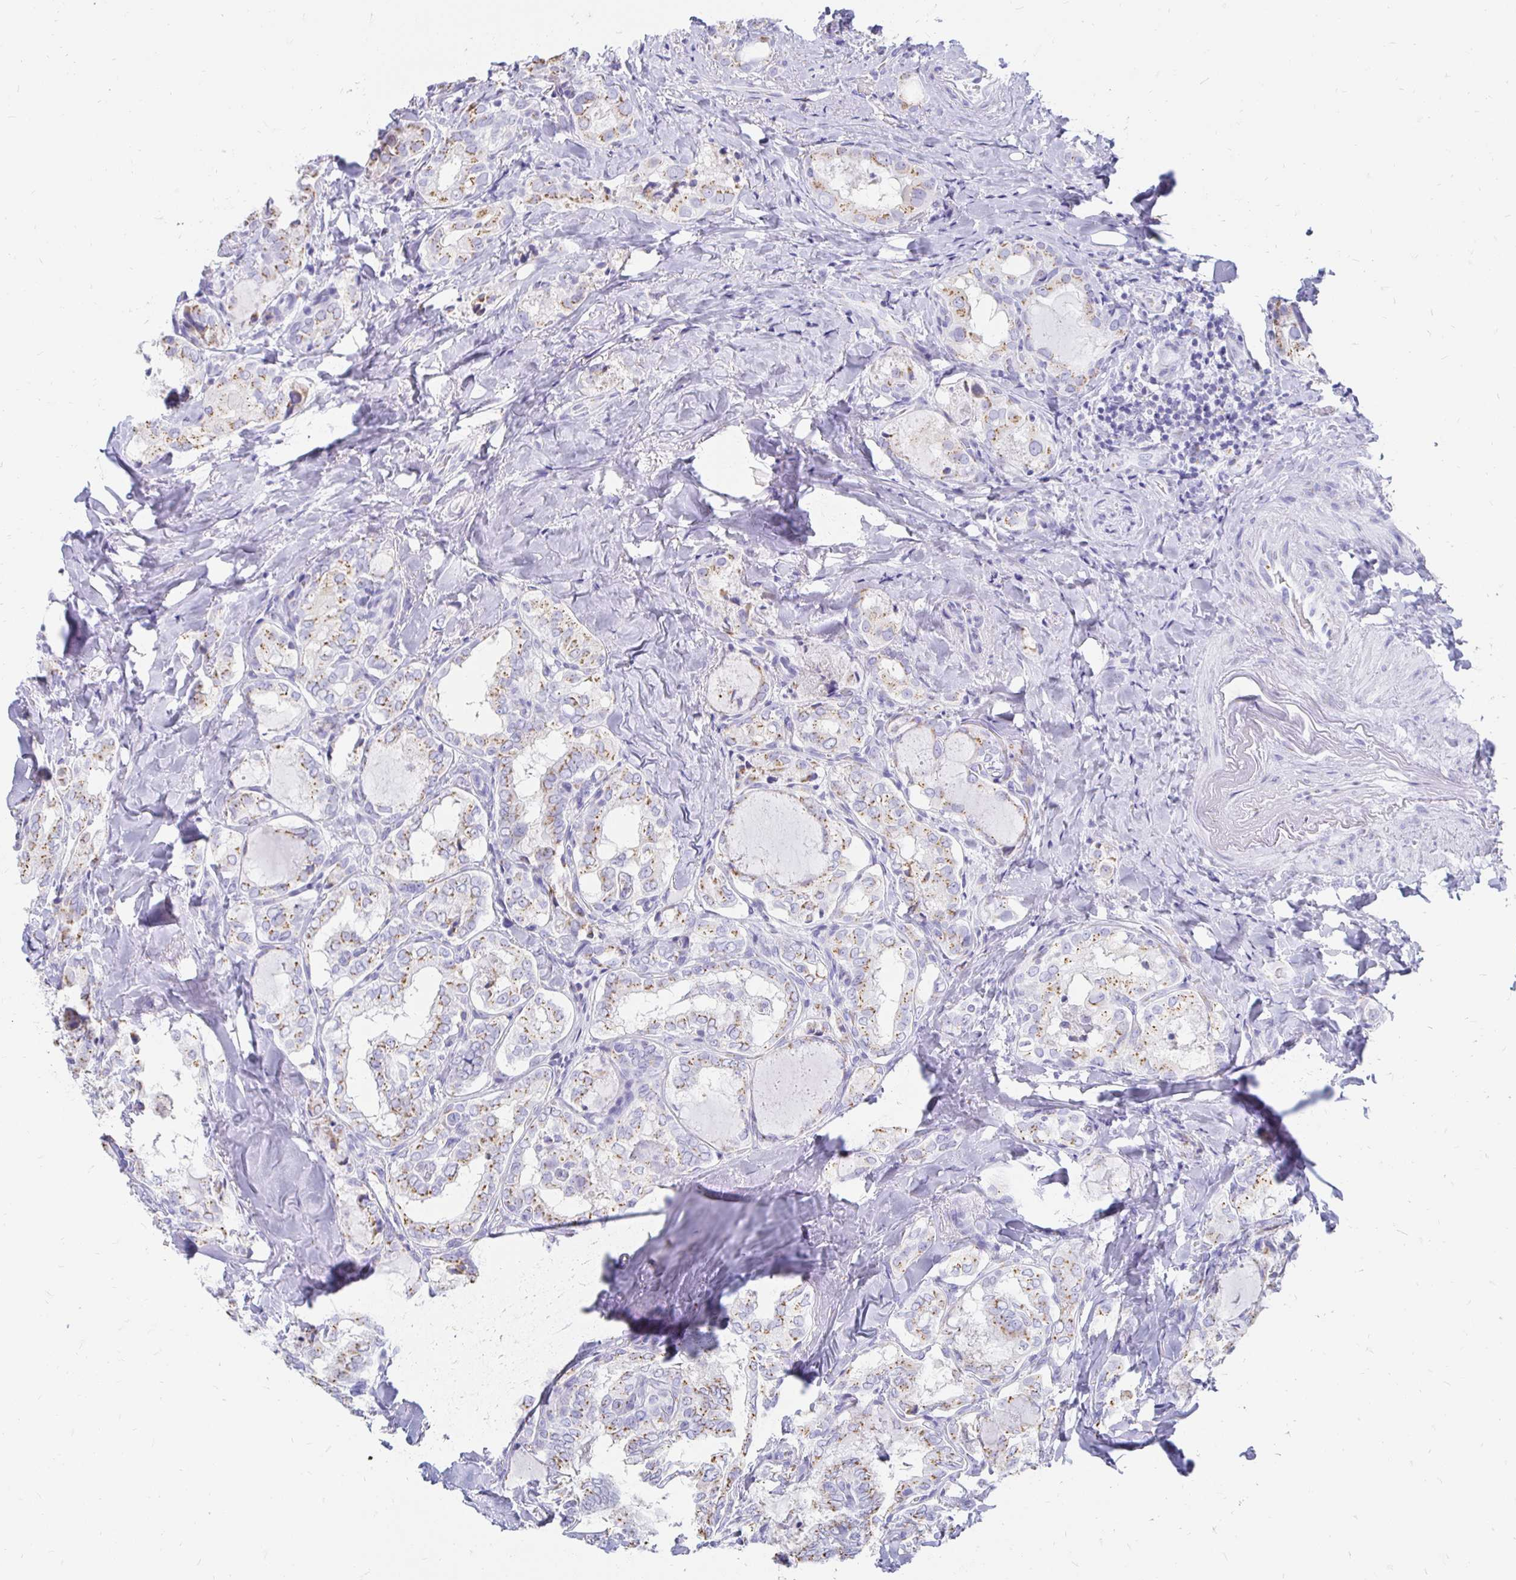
{"staining": {"intensity": "moderate", "quantity": ">75%", "location": "cytoplasmic/membranous"}, "tissue": "thyroid cancer", "cell_type": "Tumor cells", "image_type": "cancer", "snomed": [{"axis": "morphology", "description": "Papillary adenocarcinoma, NOS"}, {"axis": "topography", "description": "Thyroid gland"}], "caption": "Protein expression by immunohistochemistry (IHC) shows moderate cytoplasmic/membranous staining in about >75% of tumor cells in thyroid papillary adenocarcinoma. (Brightfield microscopy of DAB IHC at high magnification).", "gene": "PAGE4", "patient": {"sex": "female", "age": 75}}